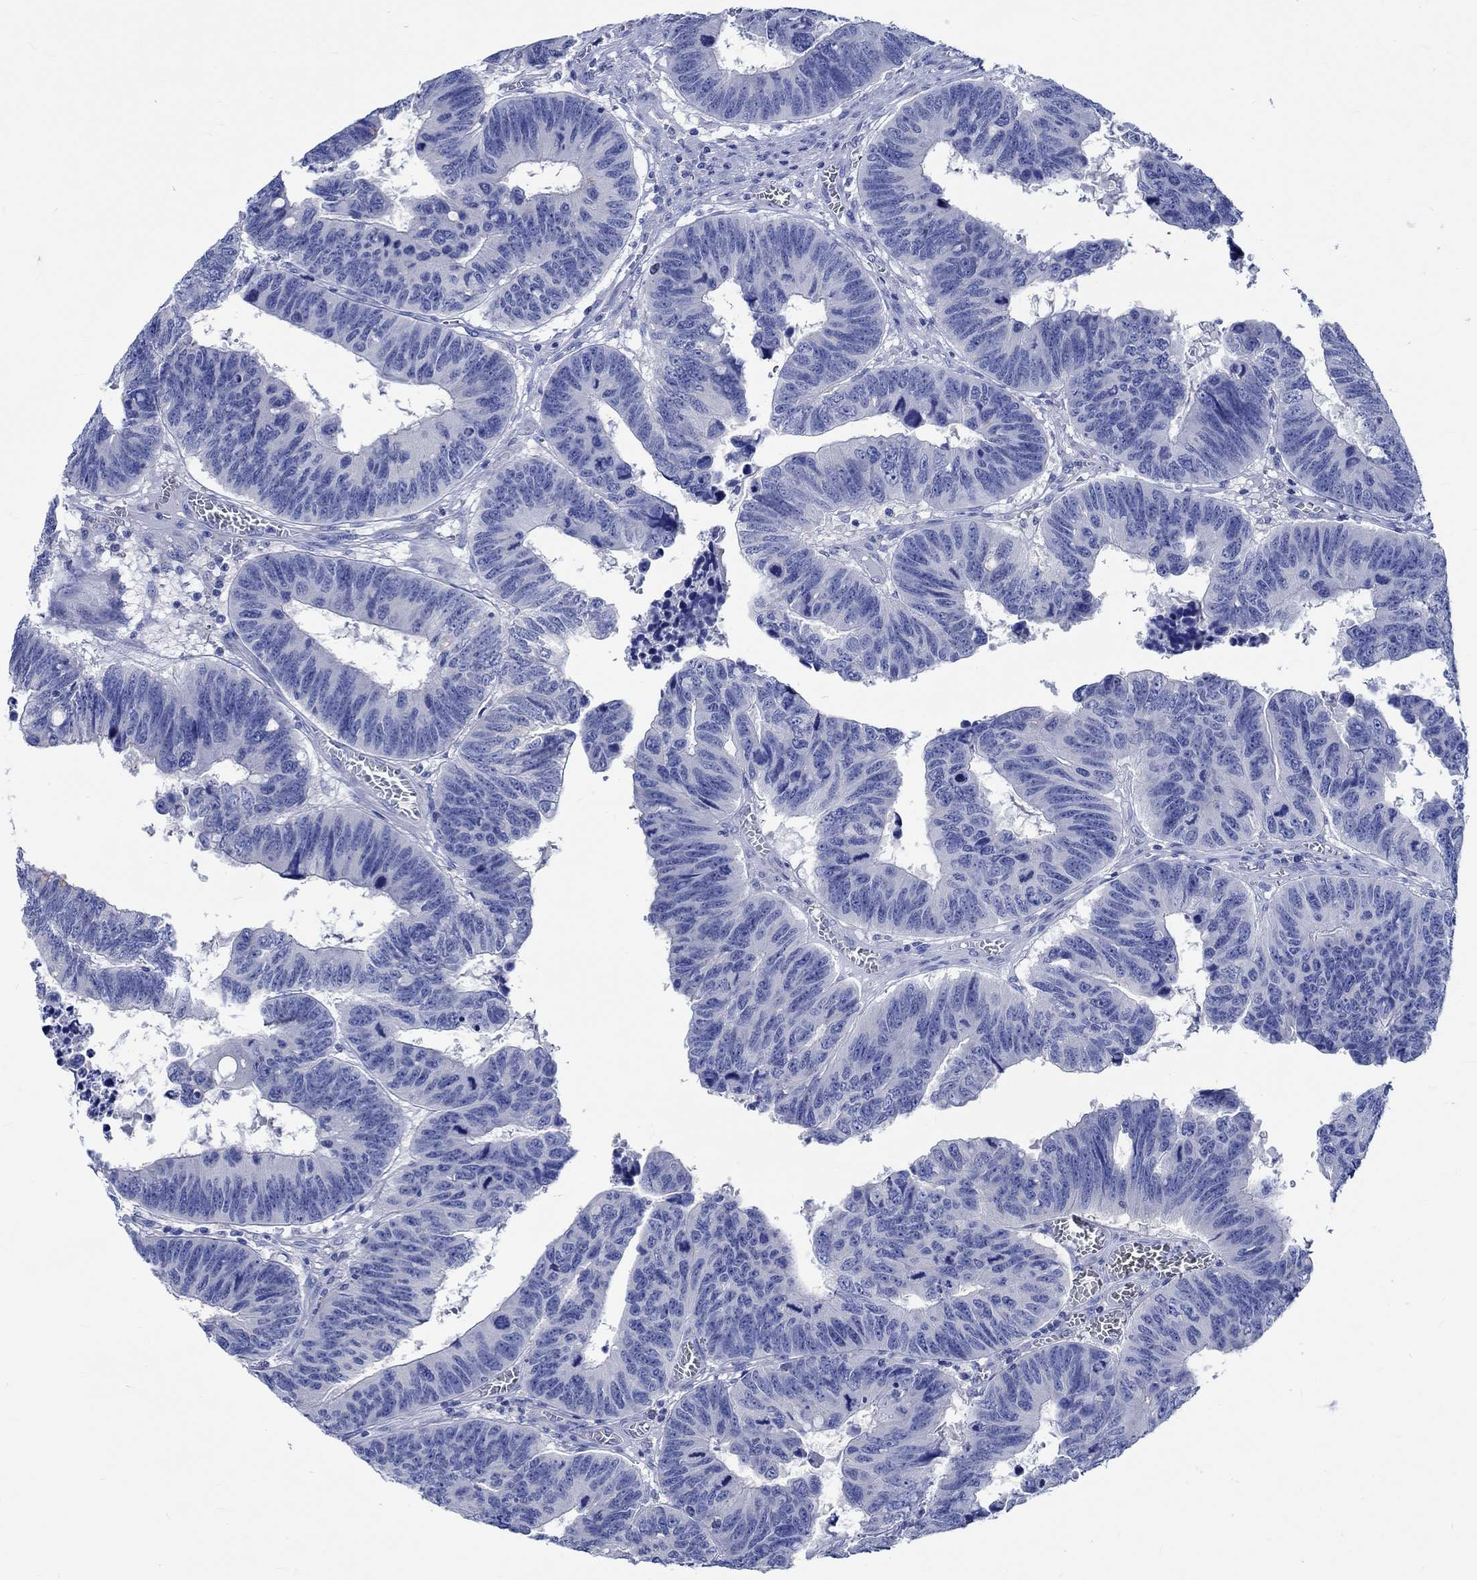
{"staining": {"intensity": "negative", "quantity": "none", "location": "none"}, "tissue": "colorectal cancer", "cell_type": "Tumor cells", "image_type": "cancer", "snomed": [{"axis": "morphology", "description": "Adenocarcinoma, NOS"}, {"axis": "topography", "description": "Appendix"}, {"axis": "topography", "description": "Colon"}, {"axis": "topography", "description": "Cecum"}, {"axis": "topography", "description": "Colon asc"}], "caption": "Immunohistochemistry photomicrograph of colorectal cancer stained for a protein (brown), which exhibits no expression in tumor cells. (Immunohistochemistry (ihc), brightfield microscopy, high magnification).", "gene": "PTPRN2", "patient": {"sex": "female", "age": 85}}